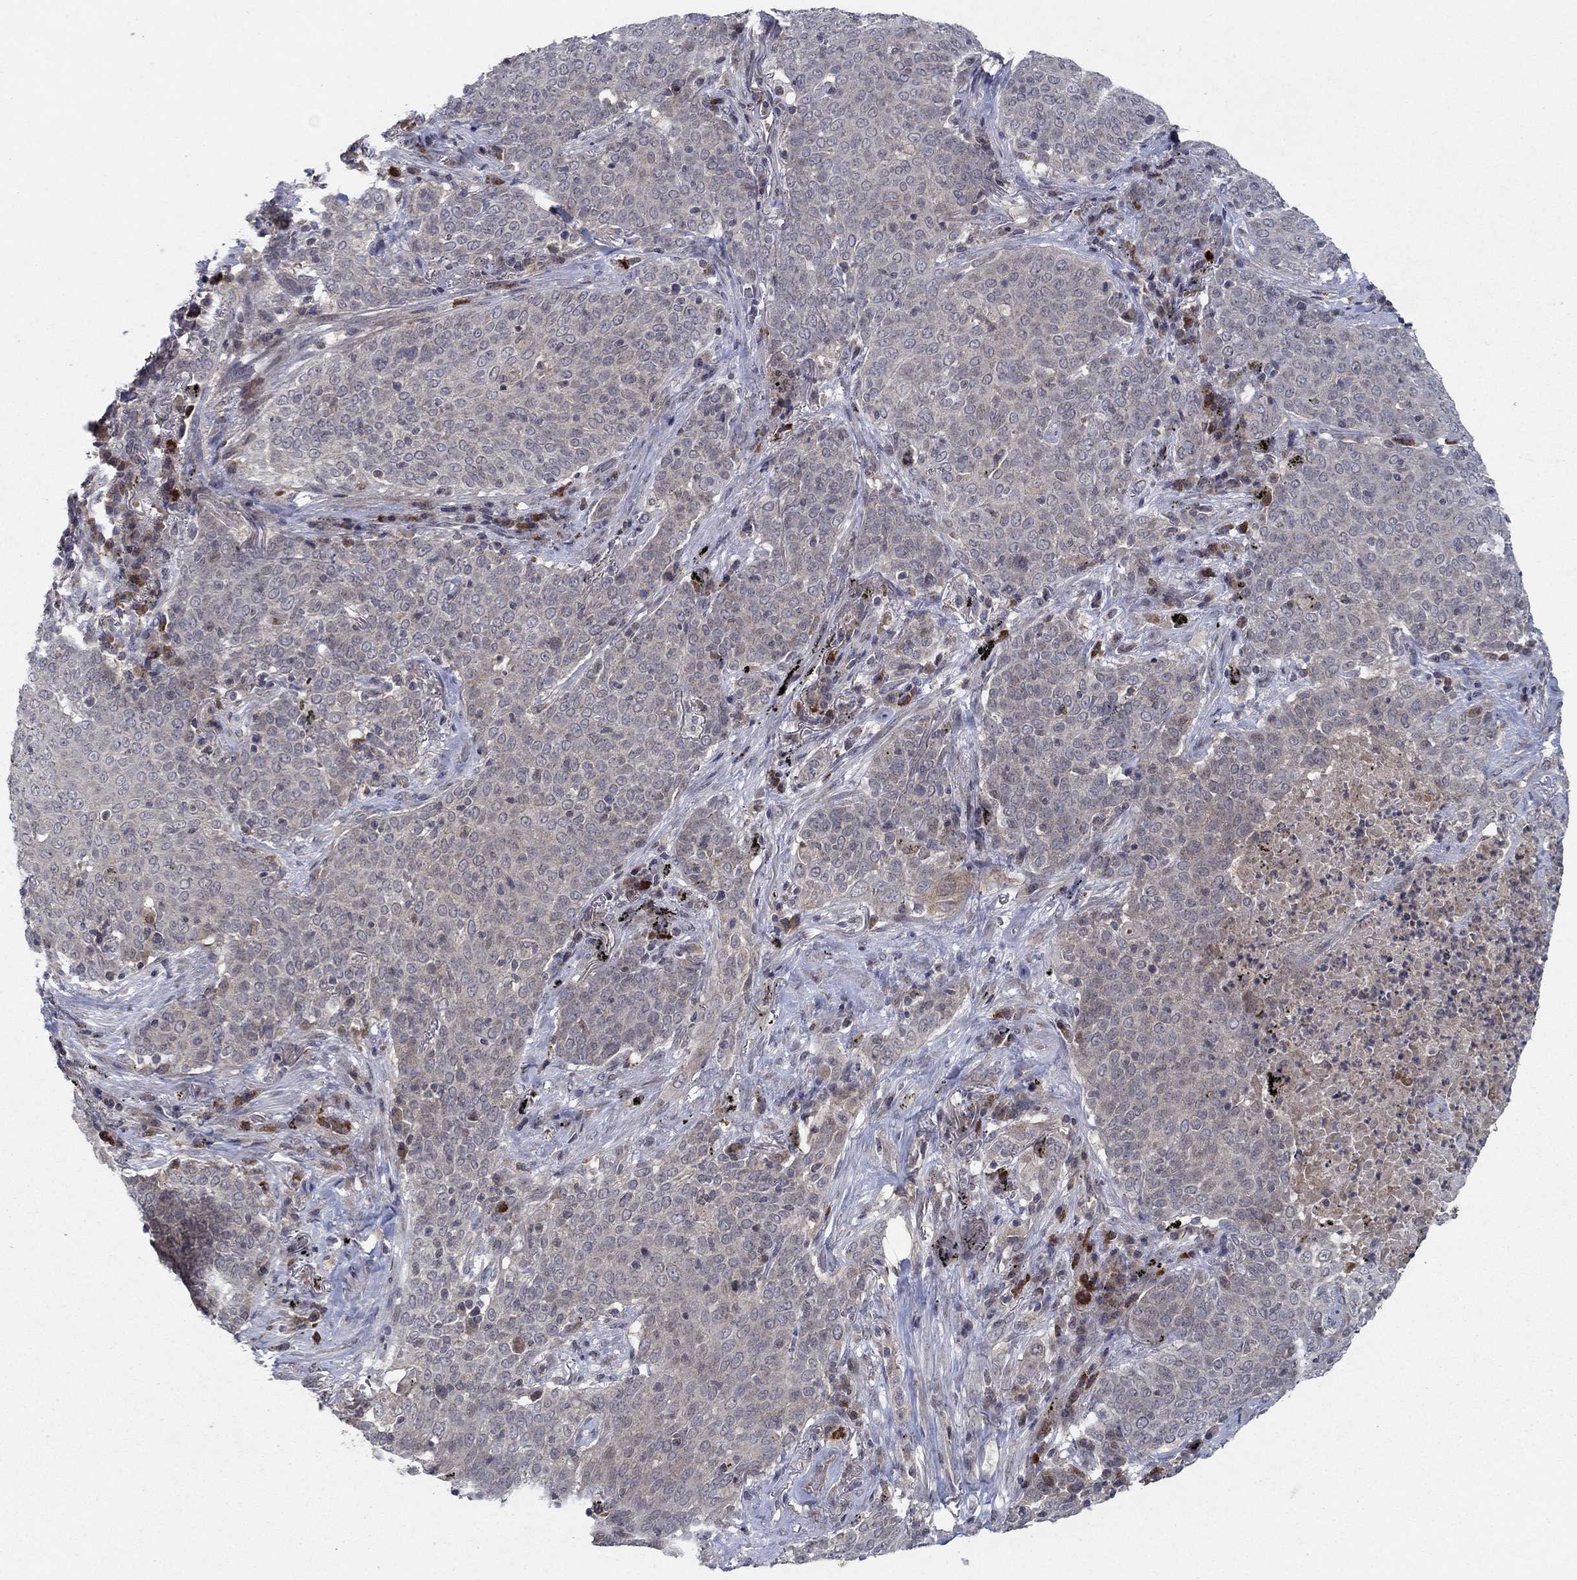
{"staining": {"intensity": "negative", "quantity": "none", "location": "none"}, "tissue": "lung cancer", "cell_type": "Tumor cells", "image_type": "cancer", "snomed": [{"axis": "morphology", "description": "Squamous cell carcinoma, NOS"}, {"axis": "topography", "description": "Lung"}], "caption": "An IHC micrograph of lung cancer (squamous cell carcinoma) is shown. There is no staining in tumor cells of lung cancer (squamous cell carcinoma).", "gene": "IL4", "patient": {"sex": "male", "age": 82}}